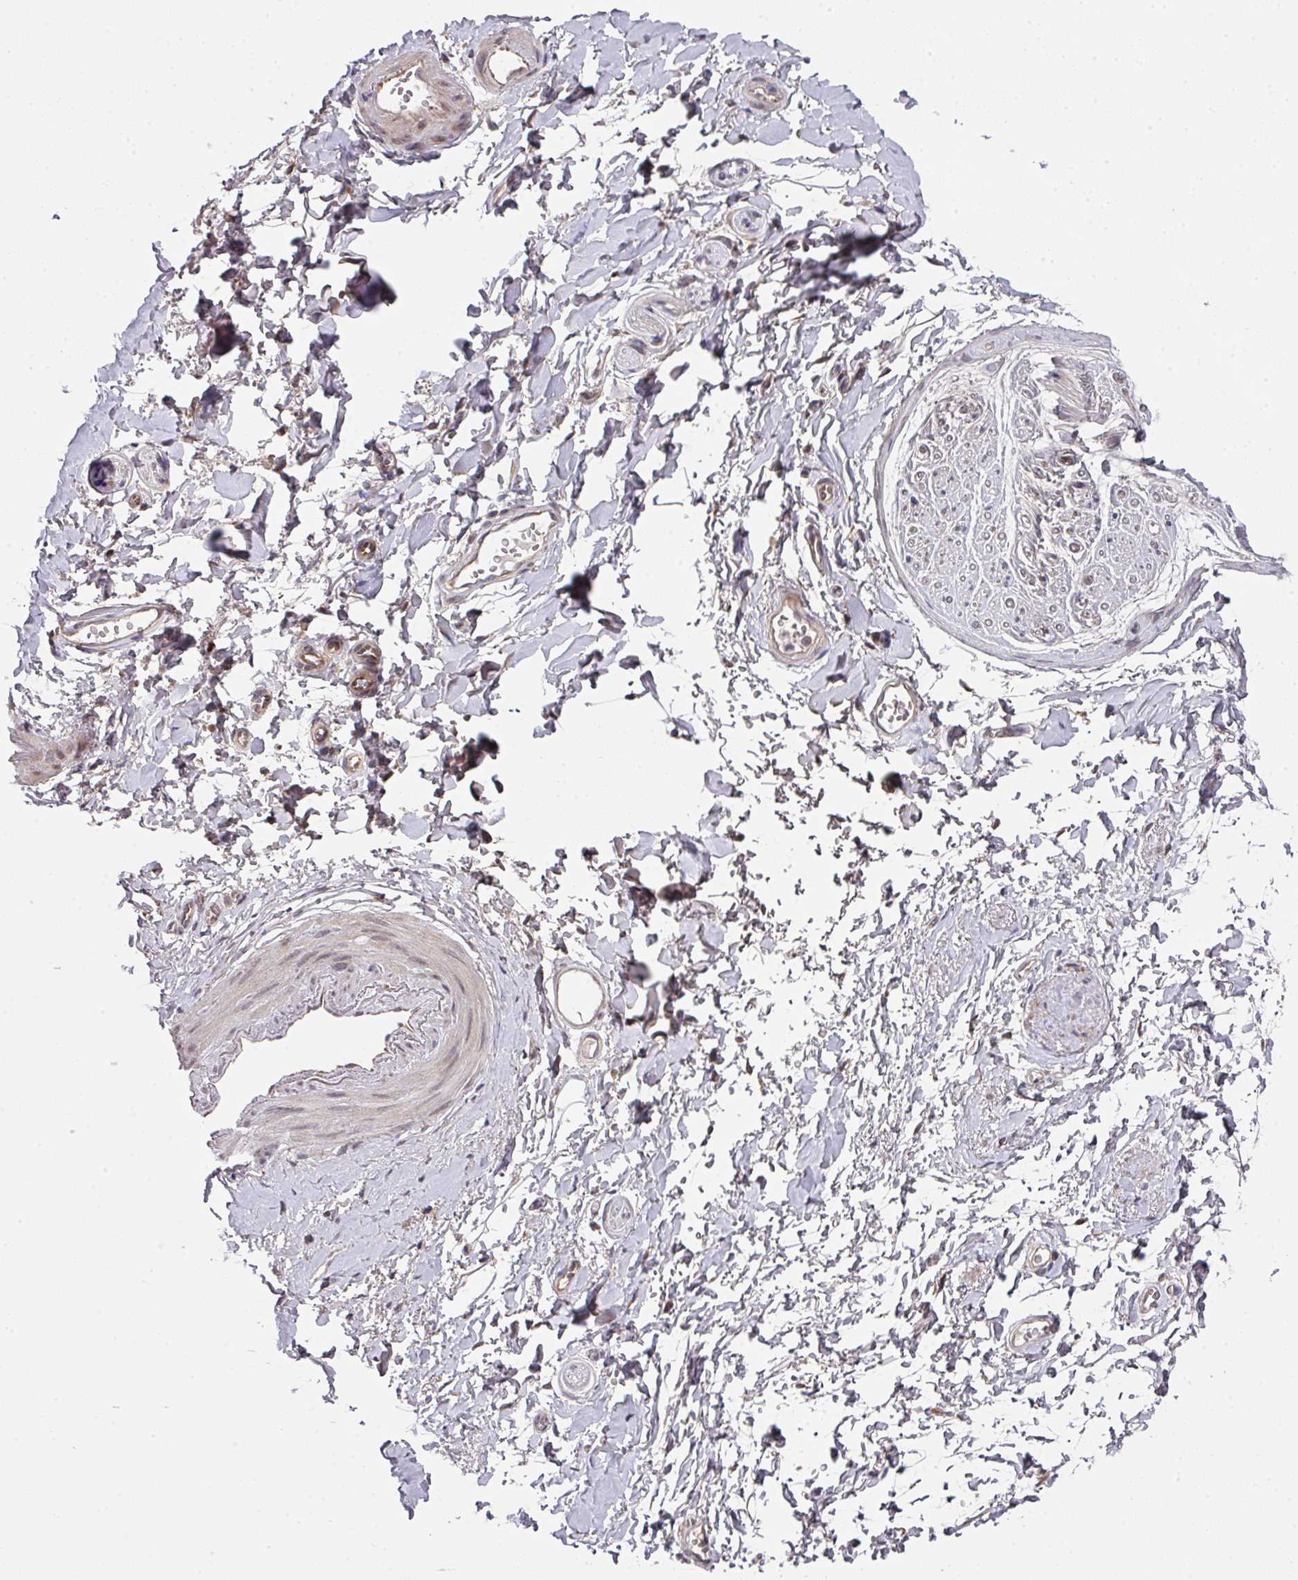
{"staining": {"intensity": "negative", "quantity": "none", "location": "none"}, "tissue": "adipose tissue", "cell_type": "Adipocytes", "image_type": "normal", "snomed": [{"axis": "morphology", "description": "Normal tissue, NOS"}, {"axis": "topography", "description": "Vulva"}, {"axis": "topography", "description": "Vagina"}, {"axis": "topography", "description": "Peripheral nerve tissue"}], "caption": "Micrograph shows no significant protein positivity in adipocytes of unremarkable adipose tissue.", "gene": "CAMLG", "patient": {"sex": "female", "age": 66}}